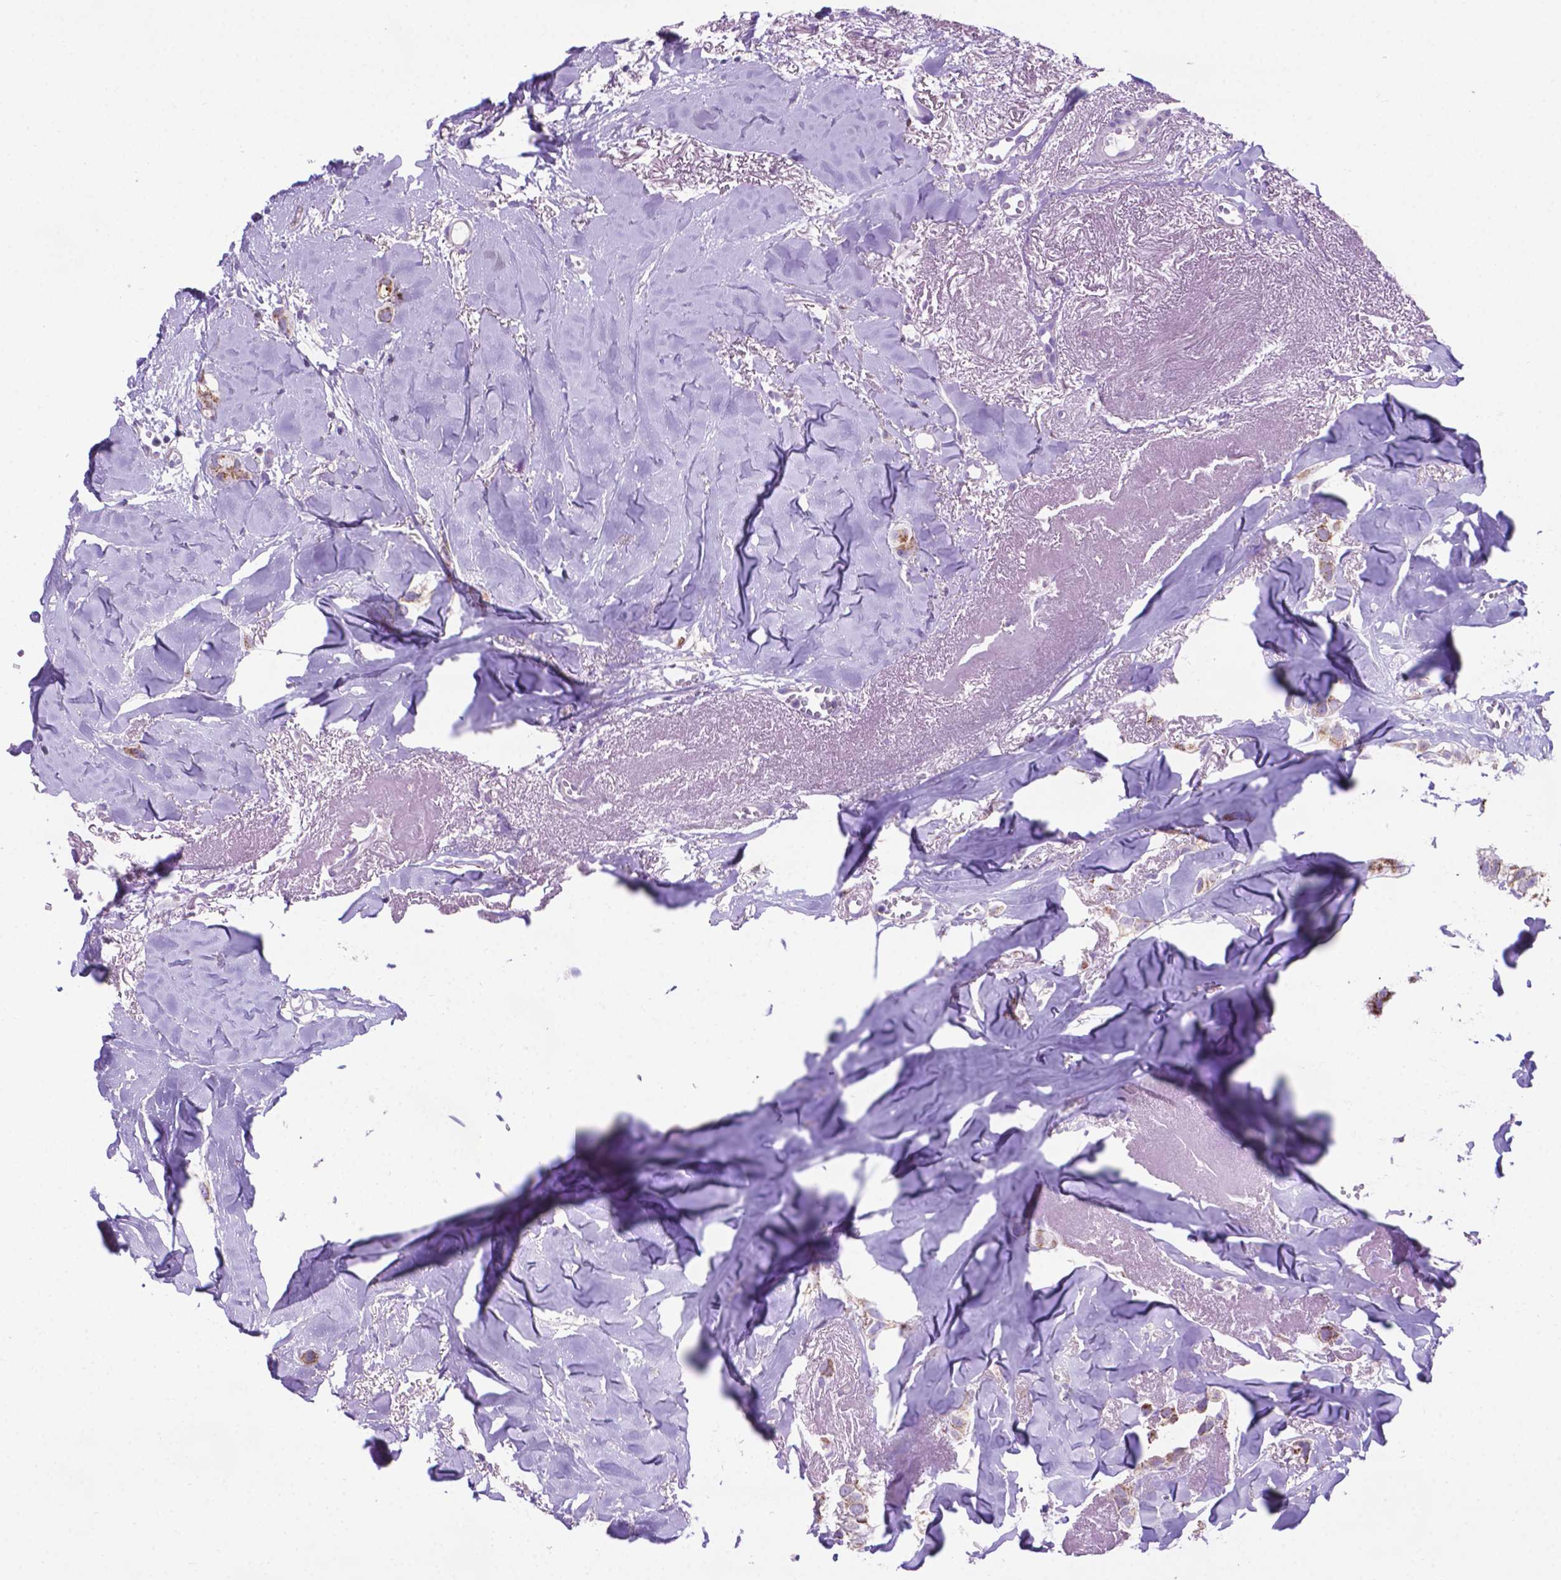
{"staining": {"intensity": "moderate", "quantity": "25%-75%", "location": "cytoplasmic/membranous"}, "tissue": "breast cancer", "cell_type": "Tumor cells", "image_type": "cancer", "snomed": [{"axis": "morphology", "description": "Duct carcinoma"}, {"axis": "topography", "description": "Breast"}], "caption": "Tumor cells demonstrate medium levels of moderate cytoplasmic/membranous staining in approximately 25%-75% of cells in human breast cancer (infiltrating ductal carcinoma).", "gene": "POU3F3", "patient": {"sex": "female", "age": 85}}